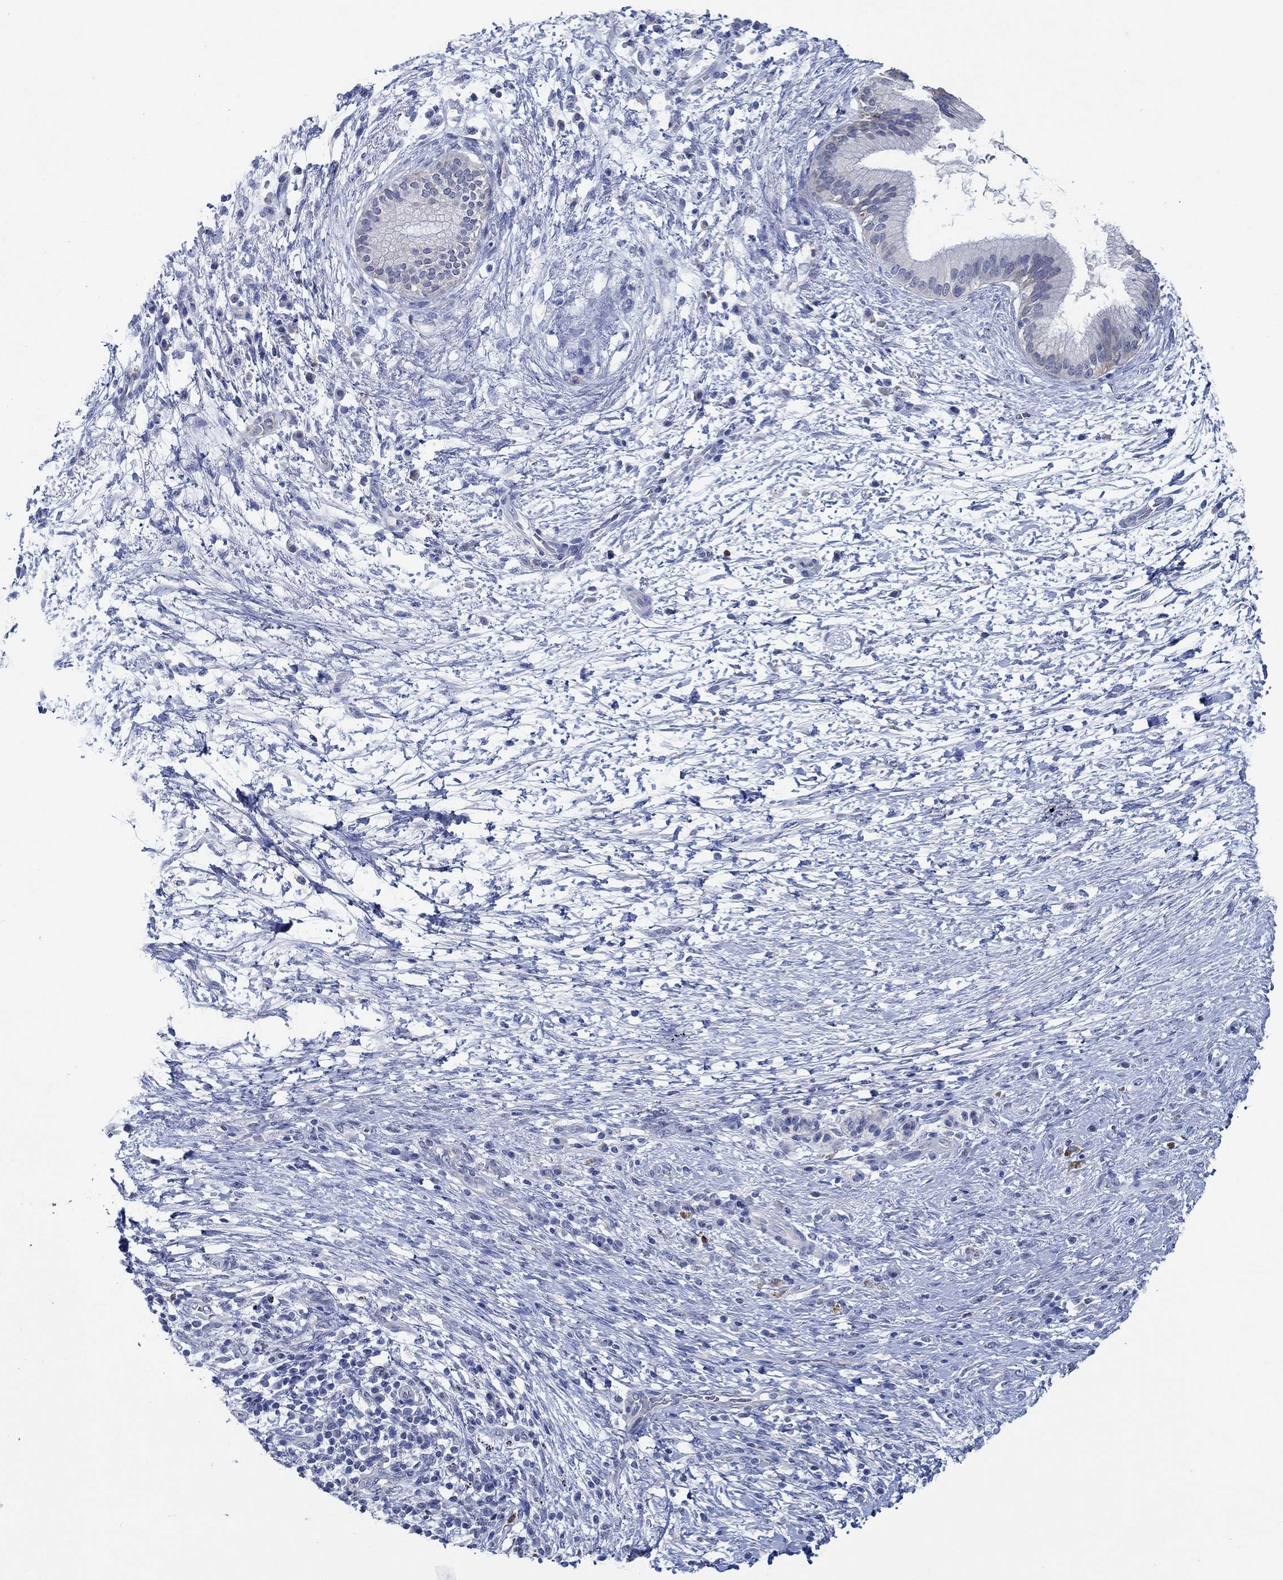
{"staining": {"intensity": "weak", "quantity": "<25%", "location": "cytoplasmic/membranous"}, "tissue": "pancreatic cancer", "cell_type": "Tumor cells", "image_type": "cancer", "snomed": [{"axis": "morphology", "description": "Adenocarcinoma, NOS"}, {"axis": "topography", "description": "Pancreas"}], "caption": "IHC micrograph of pancreatic cancer stained for a protein (brown), which reveals no staining in tumor cells. (Stains: DAB (3,3'-diaminobenzidine) immunohistochemistry (IHC) with hematoxylin counter stain, Microscopy: brightfield microscopy at high magnification).", "gene": "ZNF671", "patient": {"sex": "female", "age": 72}}